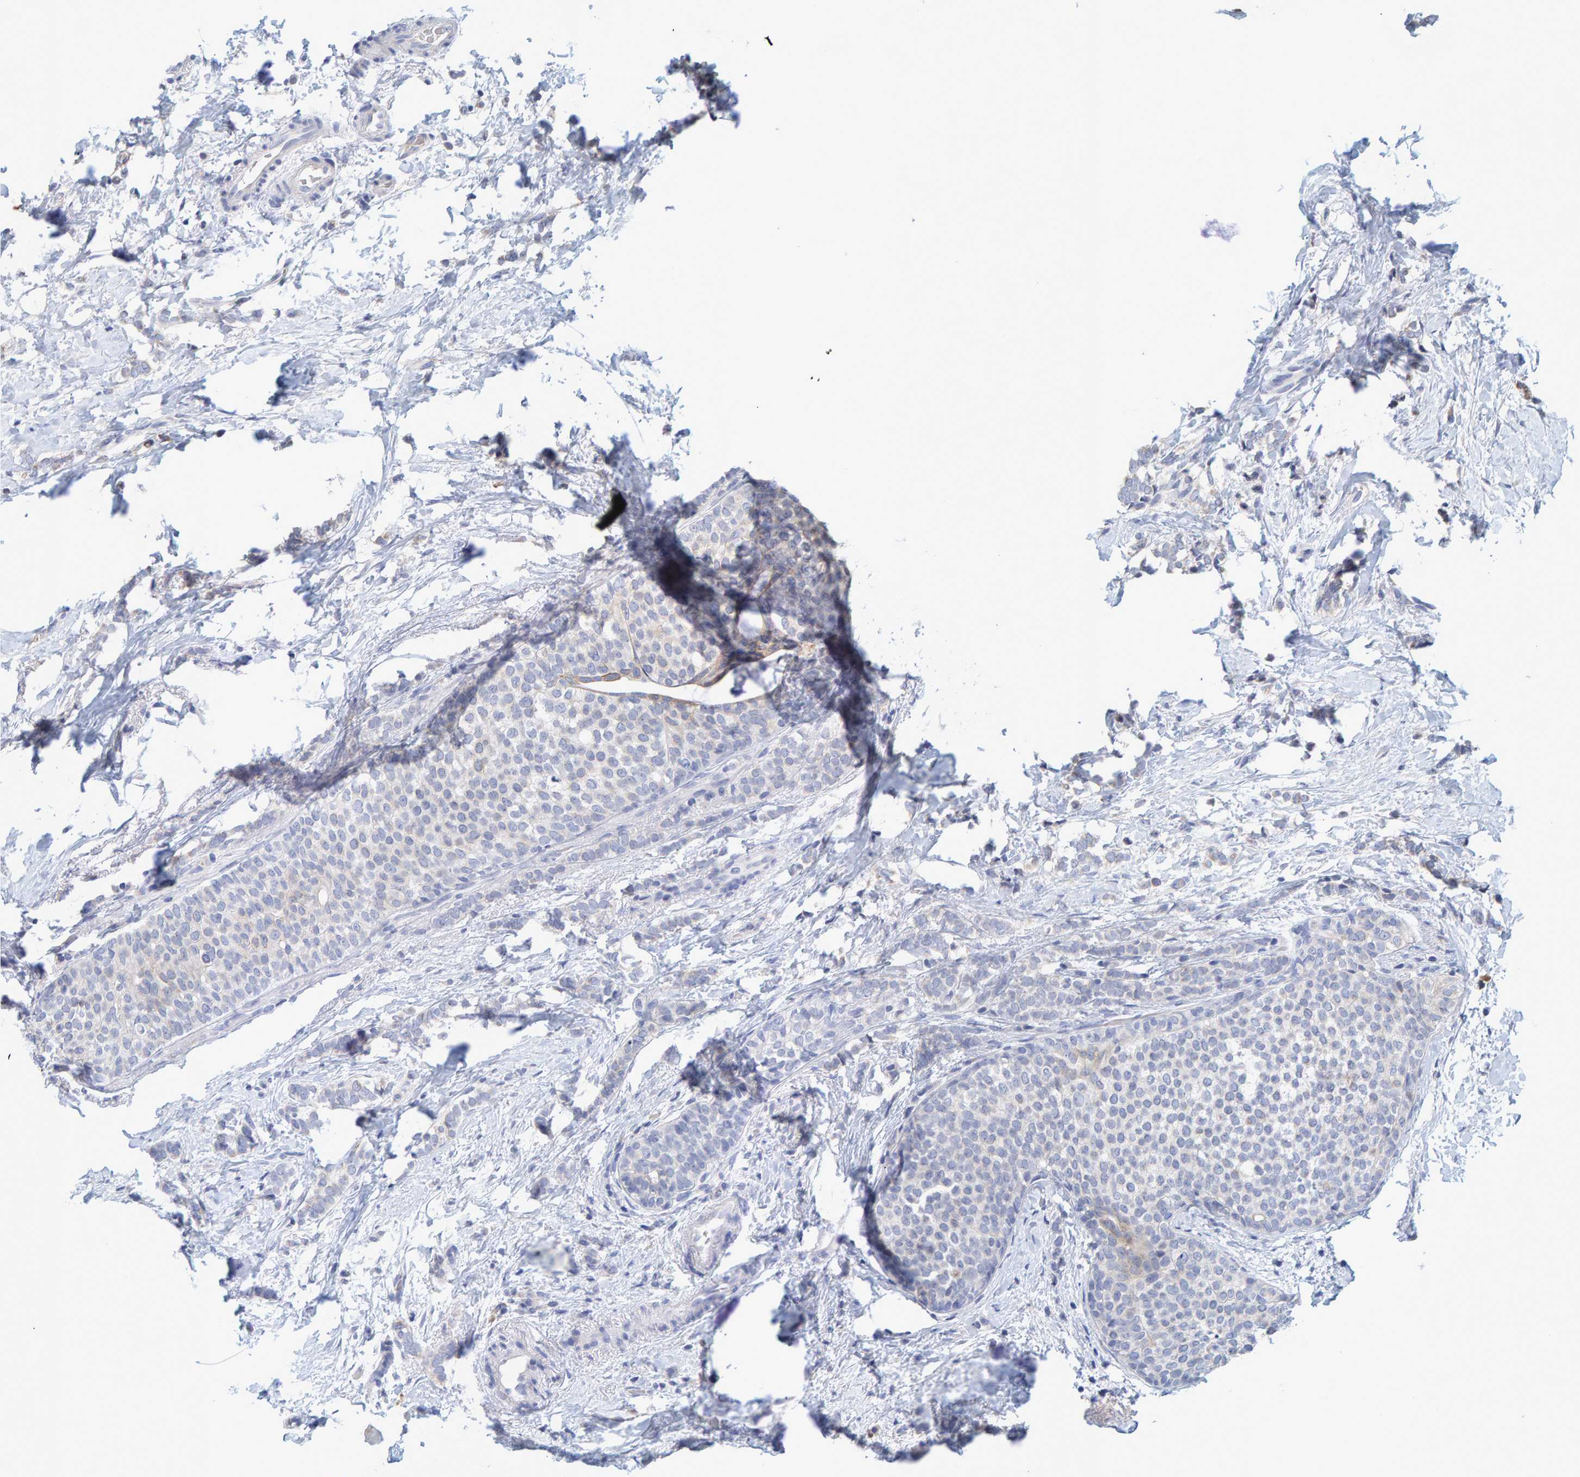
{"staining": {"intensity": "negative", "quantity": "none", "location": "none"}, "tissue": "breast cancer", "cell_type": "Tumor cells", "image_type": "cancer", "snomed": [{"axis": "morphology", "description": "Lobular carcinoma"}, {"axis": "topography", "description": "Breast"}], "caption": "There is no significant staining in tumor cells of breast lobular carcinoma.", "gene": "ZNF77", "patient": {"sex": "female", "age": 50}}